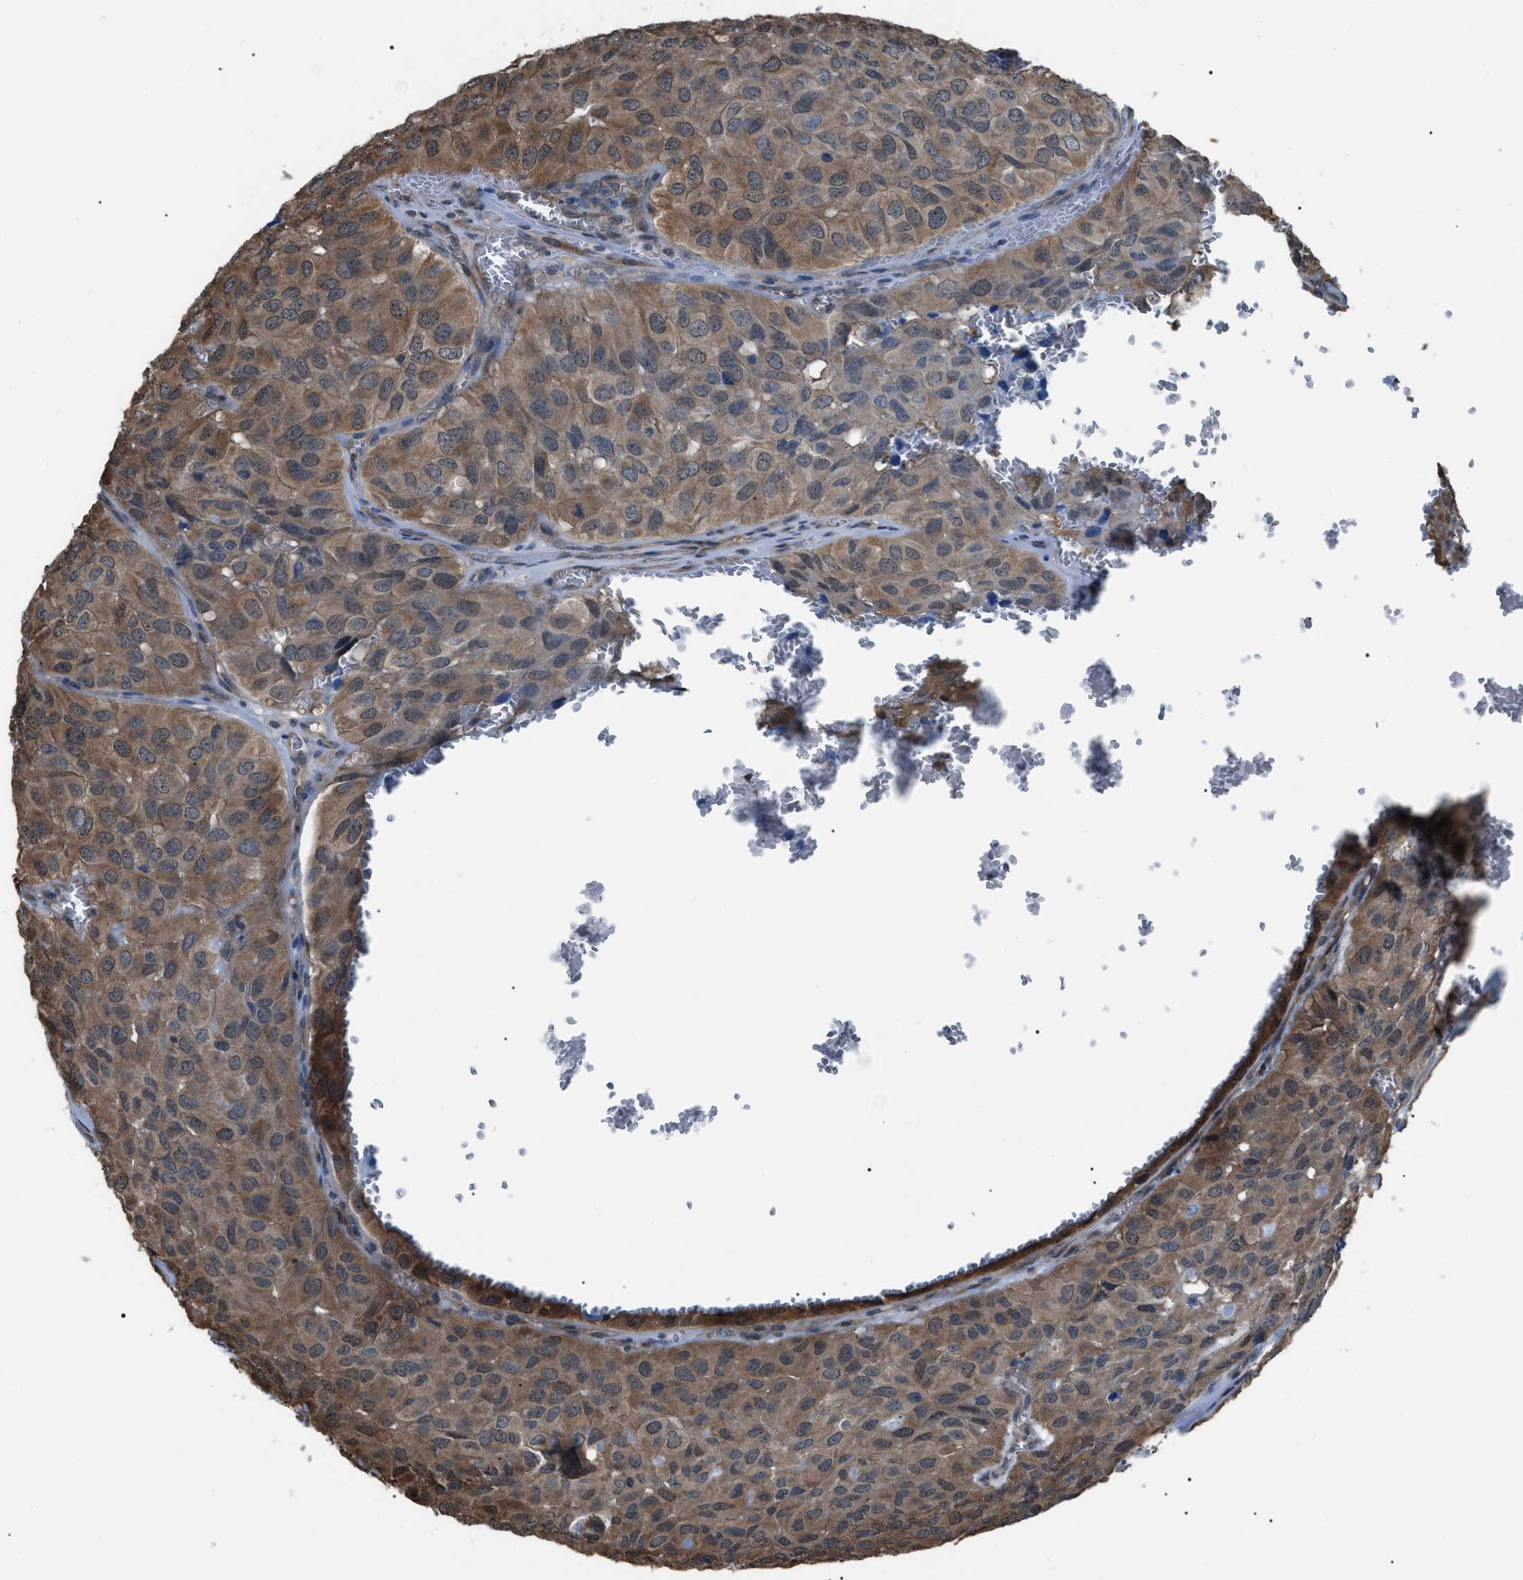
{"staining": {"intensity": "moderate", "quantity": ">75%", "location": "cytoplasmic/membranous"}, "tissue": "head and neck cancer", "cell_type": "Tumor cells", "image_type": "cancer", "snomed": [{"axis": "morphology", "description": "Adenocarcinoma, NOS"}, {"axis": "topography", "description": "Salivary gland, NOS"}, {"axis": "topography", "description": "Head-Neck"}], "caption": "Protein expression by immunohistochemistry reveals moderate cytoplasmic/membranous positivity in about >75% of tumor cells in adenocarcinoma (head and neck).", "gene": "PDCD5", "patient": {"sex": "female", "age": 76}}